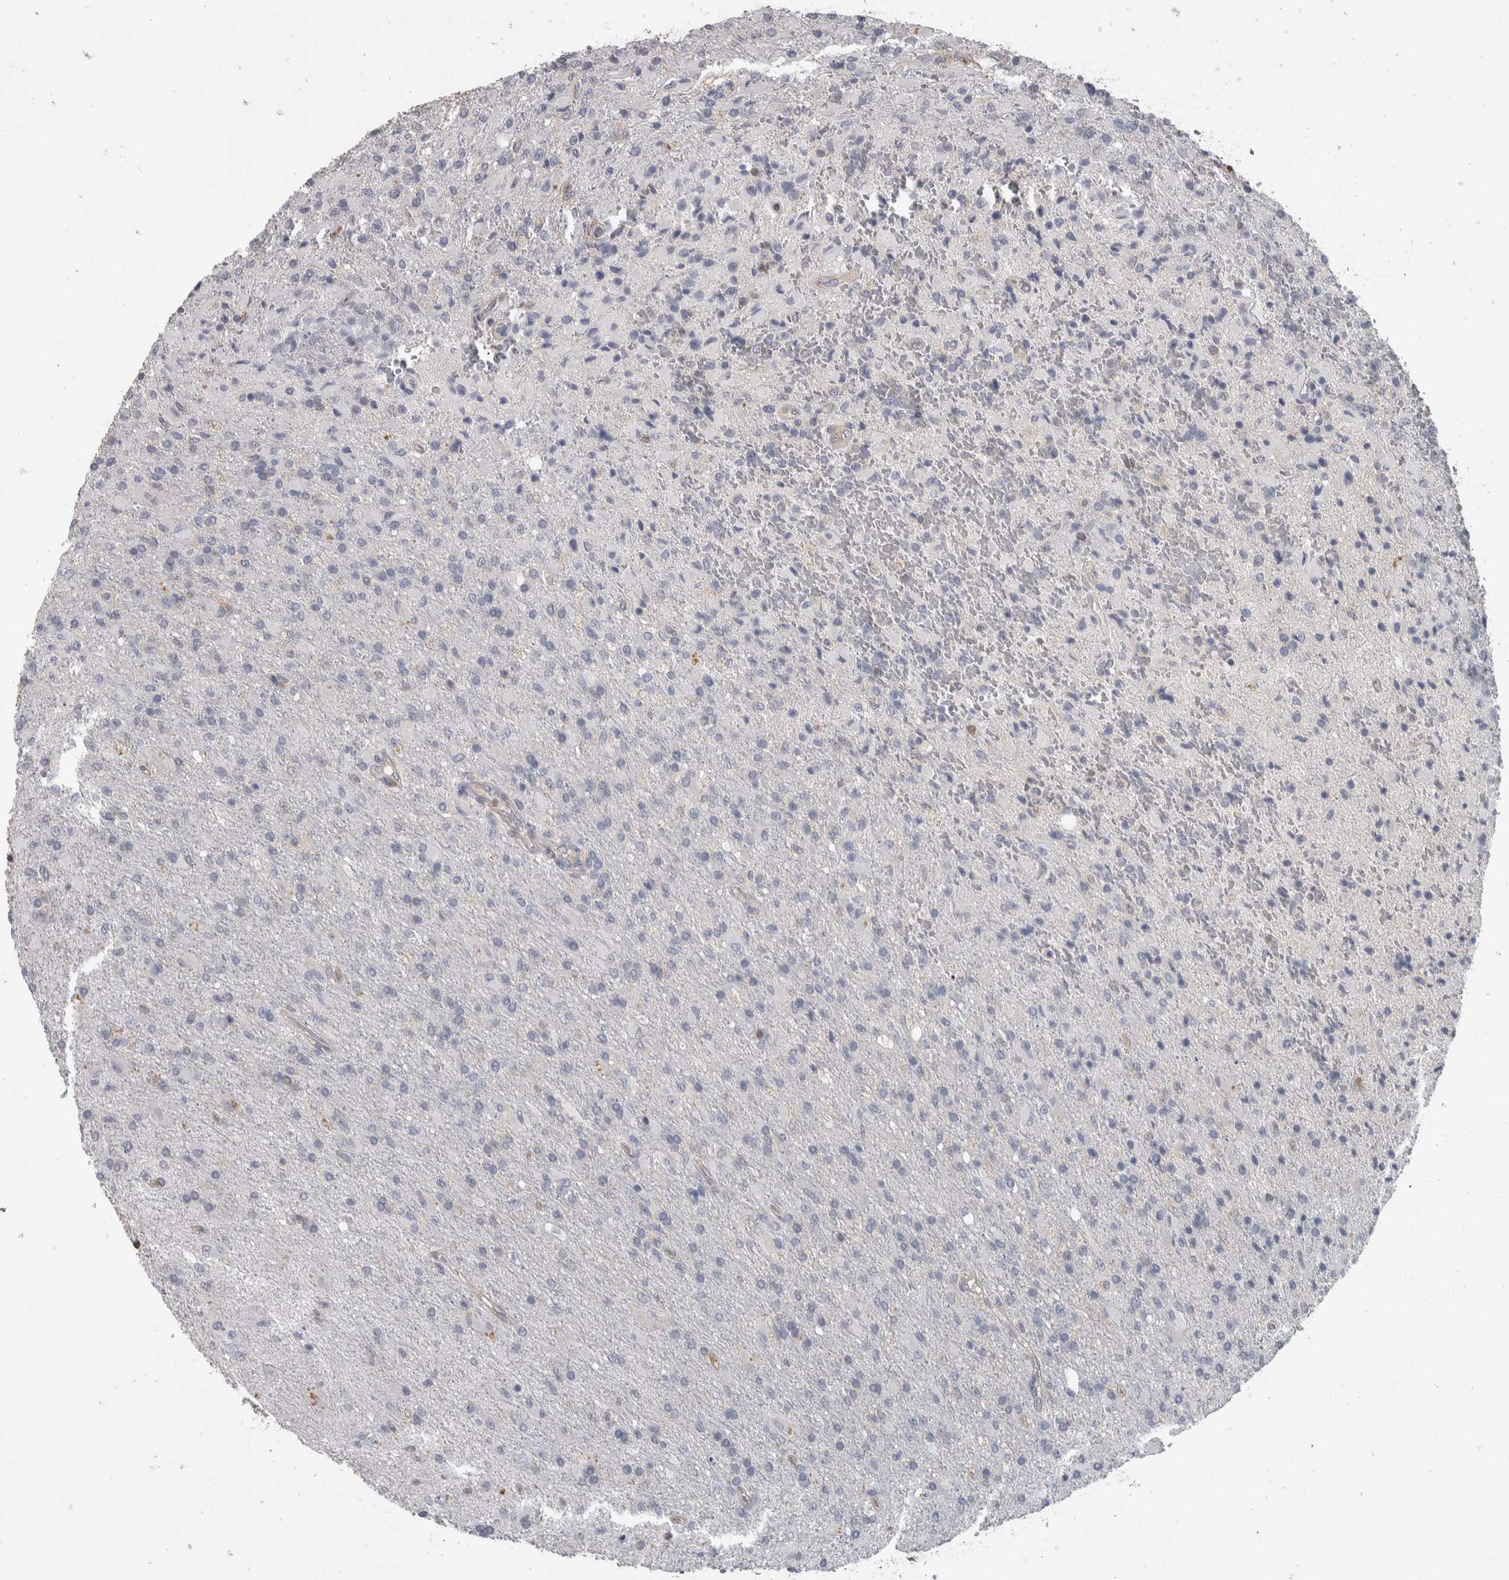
{"staining": {"intensity": "negative", "quantity": "none", "location": "none"}, "tissue": "glioma", "cell_type": "Tumor cells", "image_type": "cancer", "snomed": [{"axis": "morphology", "description": "Glioma, malignant, High grade"}, {"axis": "topography", "description": "Brain"}], "caption": "DAB (3,3'-diaminobenzidine) immunohistochemical staining of human high-grade glioma (malignant) displays no significant staining in tumor cells.", "gene": "NFKB2", "patient": {"sex": "male", "age": 71}}